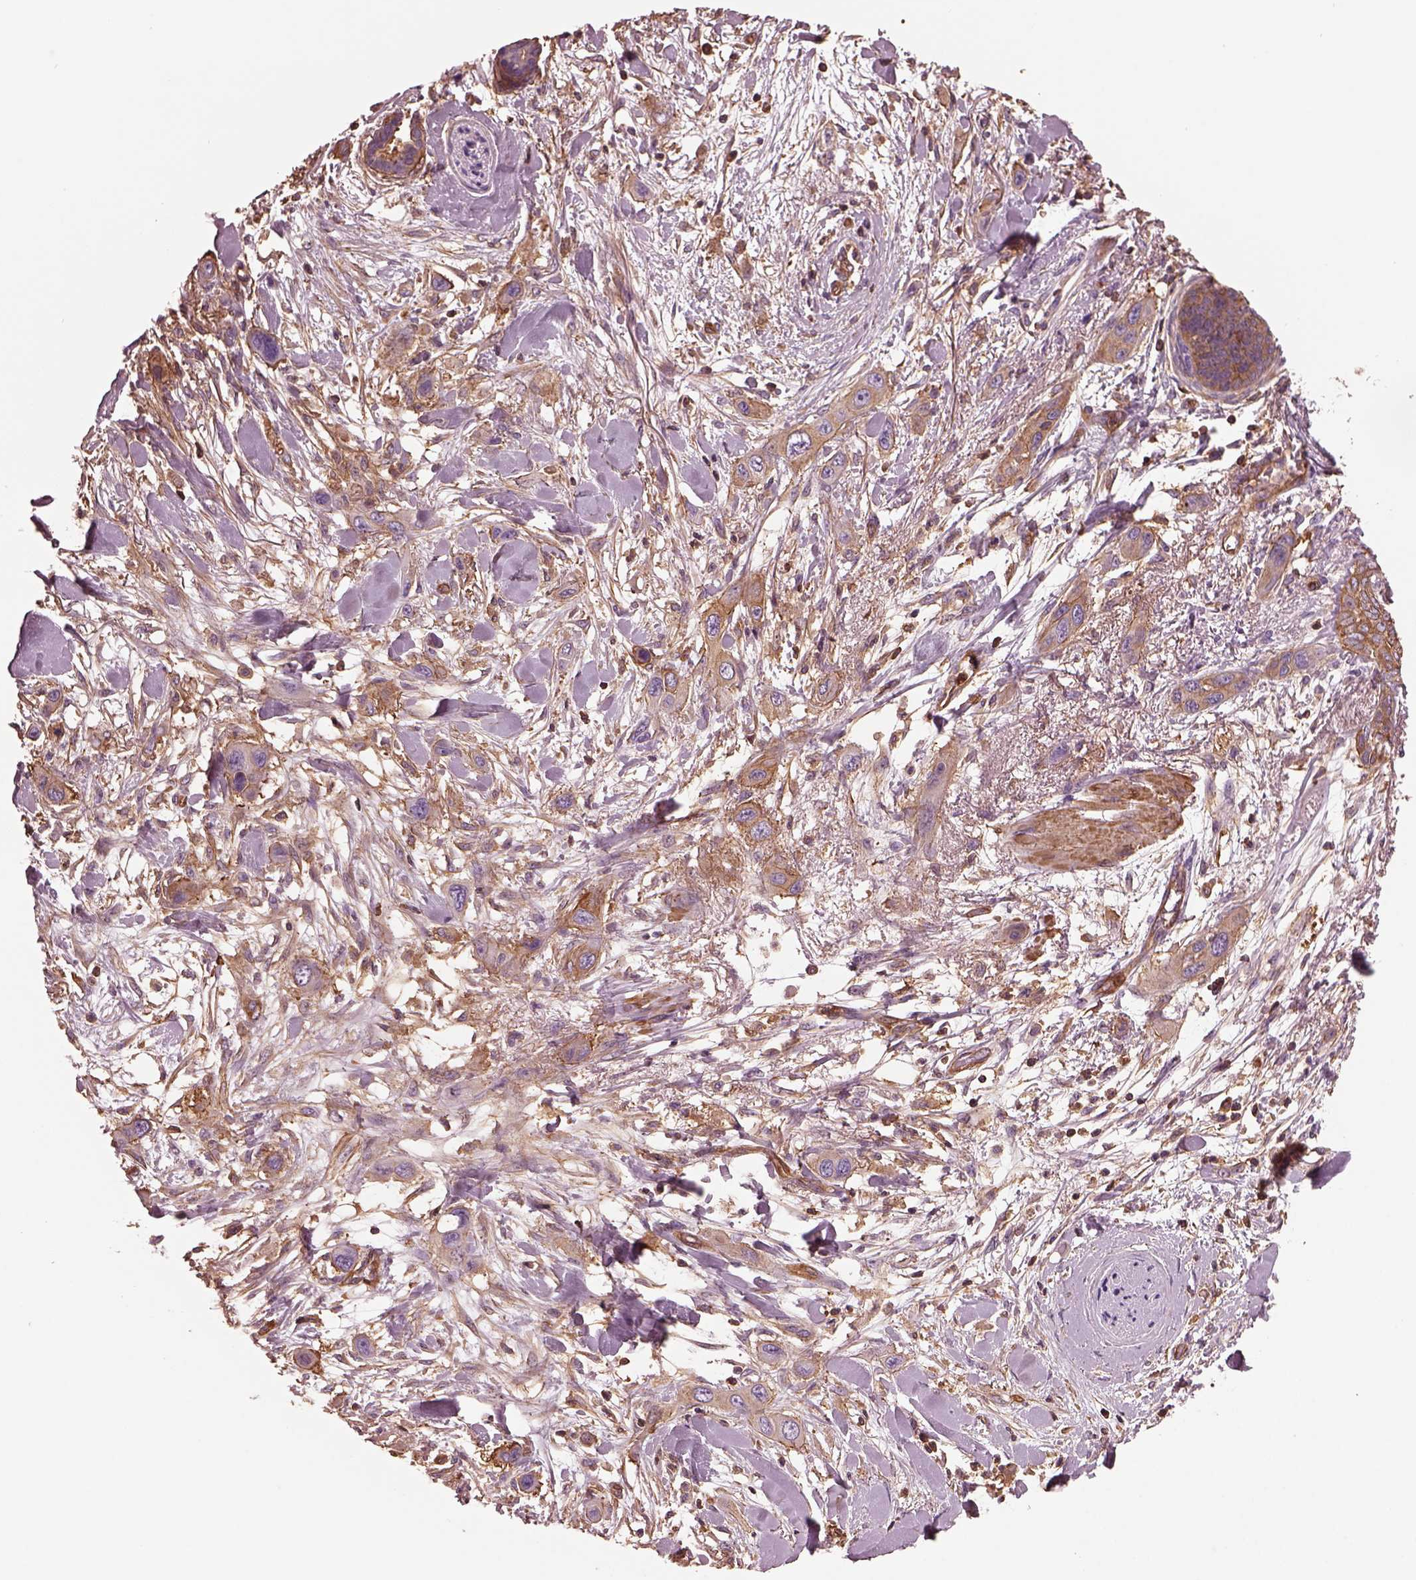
{"staining": {"intensity": "moderate", "quantity": ">75%", "location": "cytoplasmic/membranous"}, "tissue": "skin cancer", "cell_type": "Tumor cells", "image_type": "cancer", "snomed": [{"axis": "morphology", "description": "Squamous cell carcinoma, NOS"}, {"axis": "topography", "description": "Skin"}], "caption": "A micrograph of human squamous cell carcinoma (skin) stained for a protein demonstrates moderate cytoplasmic/membranous brown staining in tumor cells. The staining is performed using DAB brown chromogen to label protein expression. The nuclei are counter-stained blue using hematoxylin.", "gene": "MYL6", "patient": {"sex": "male", "age": 79}}